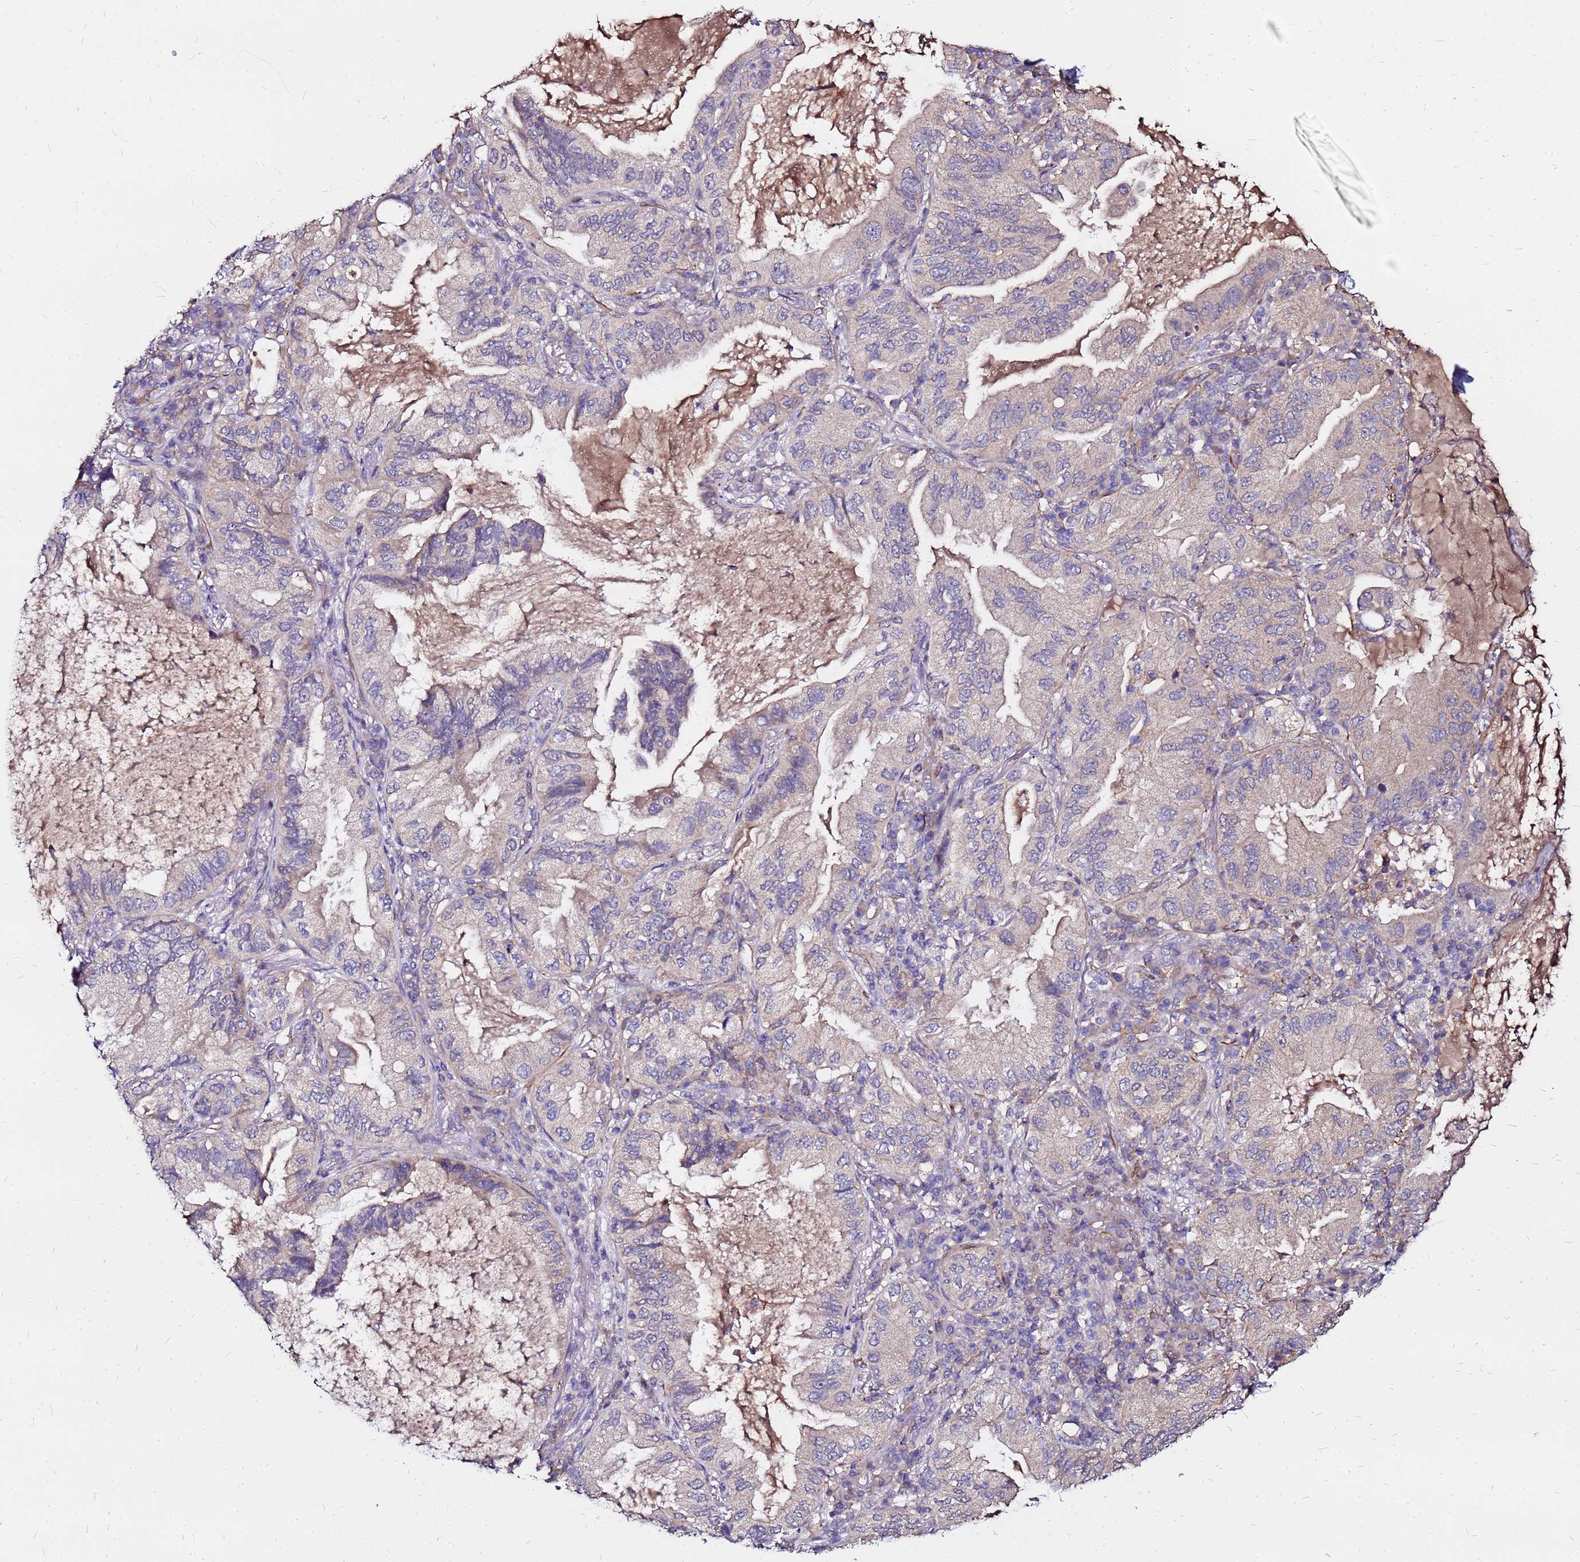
{"staining": {"intensity": "negative", "quantity": "none", "location": "none"}, "tissue": "lung cancer", "cell_type": "Tumor cells", "image_type": "cancer", "snomed": [{"axis": "morphology", "description": "Adenocarcinoma, NOS"}, {"axis": "topography", "description": "Lung"}], "caption": "The micrograph demonstrates no staining of tumor cells in lung cancer.", "gene": "ARHGEF5", "patient": {"sex": "female", "age": 69}}